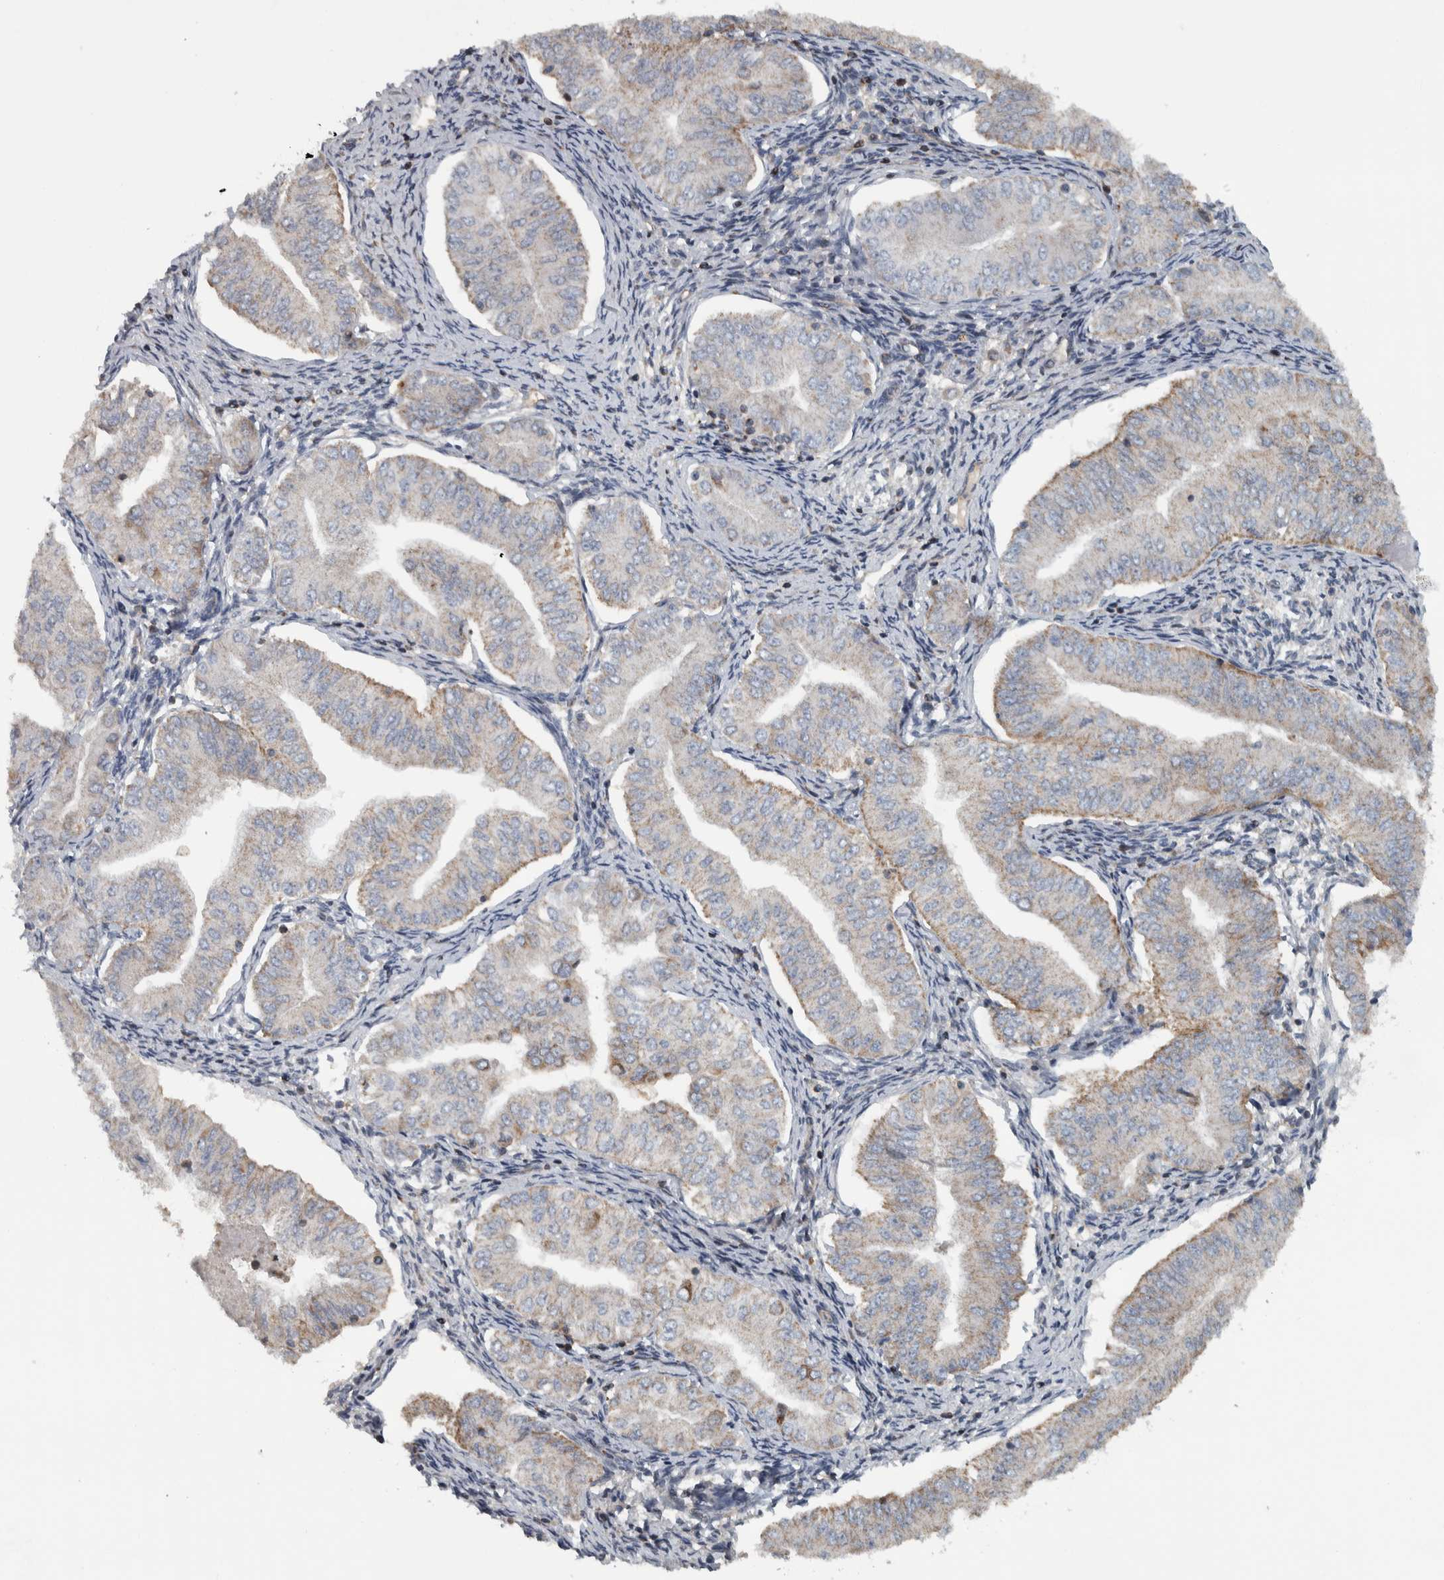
{"staining": {"intensity": "weak", "quantity": "25%-75%", "location": "cytoplasmic/membranous"}, "tissue": "endometrial cancer", "cell_type": "Tumor cells", "image_type": "cancer", "snomed": [{"axis": "morphology", "description": "Normal tissue, NOS"}, {"axis": "morphology", "description": "Adenocarcinoma, NOS"}, {"axis": "topography", "description": "Endometrium"}], "caption": "DAB (3,3'-diaminobenzidine) immunohistochemical staining of human endometrial cancer exhibits weak cytoplasmic/membranous protein positivity in about 25%-75% of tumor cells.", "gene": "BAIAP2L1", "patient": {"sex": "female", "age": 53}}